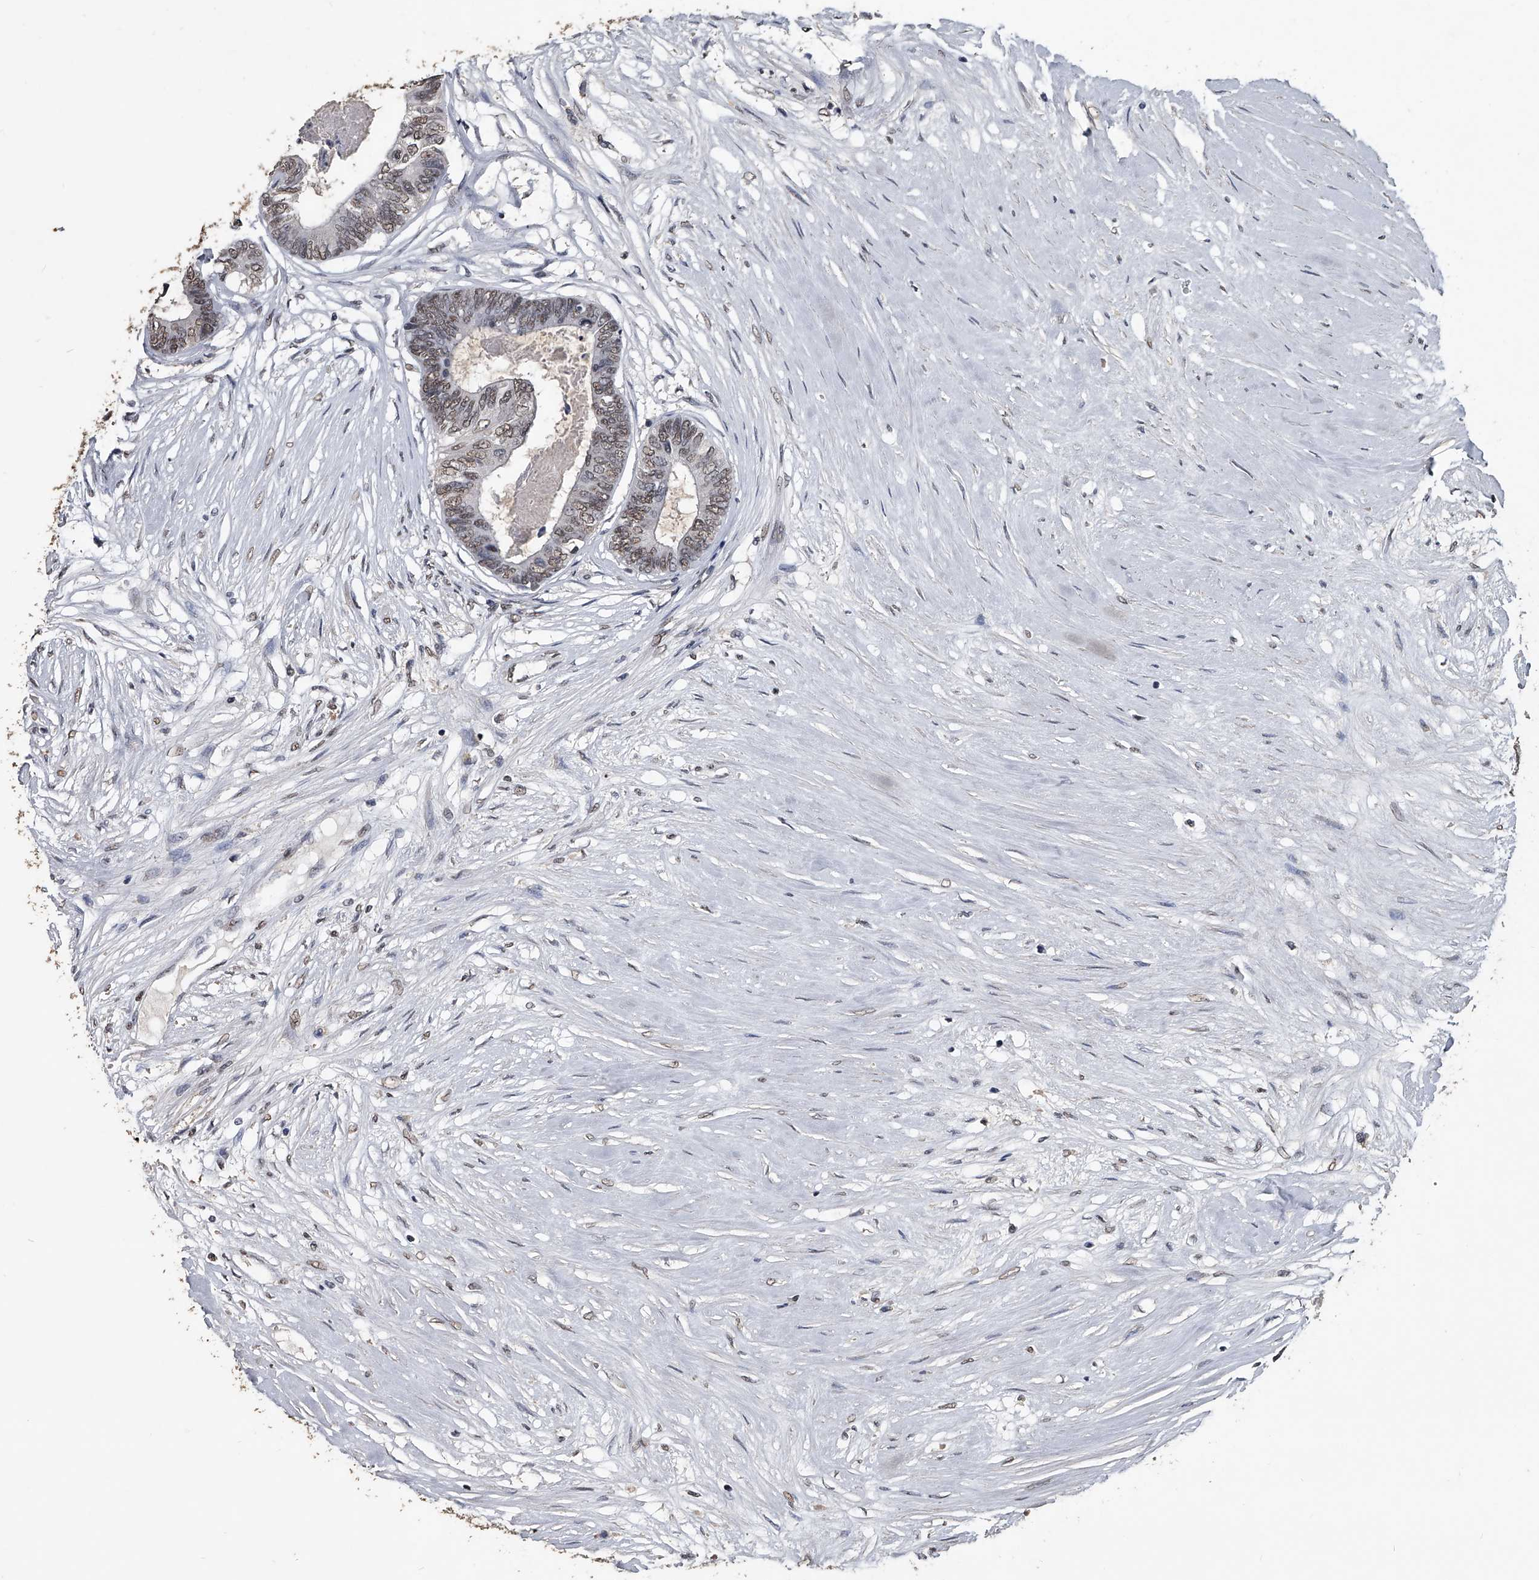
{"staining": {"intensity": "weak", "quantity": "25%-75%", "location": "nuclear"}, "tissue": "colorectal cancer", "cell_type": "Tumor cells", "image_type": "cancer", "snomed": [{"axis": "morphology", "description": "Adenocarcinoma, NOS"}, {"axis": "topography", "description": "Rectum"}], "caption": "The photomicrograph shows a brown stain indicating the presence of a protein in the nuclear of tumor cells in colorectal cancer (adenocarcinoma).", "gene": "MATR3", "patient": {"sex": "male", "age": 63}}